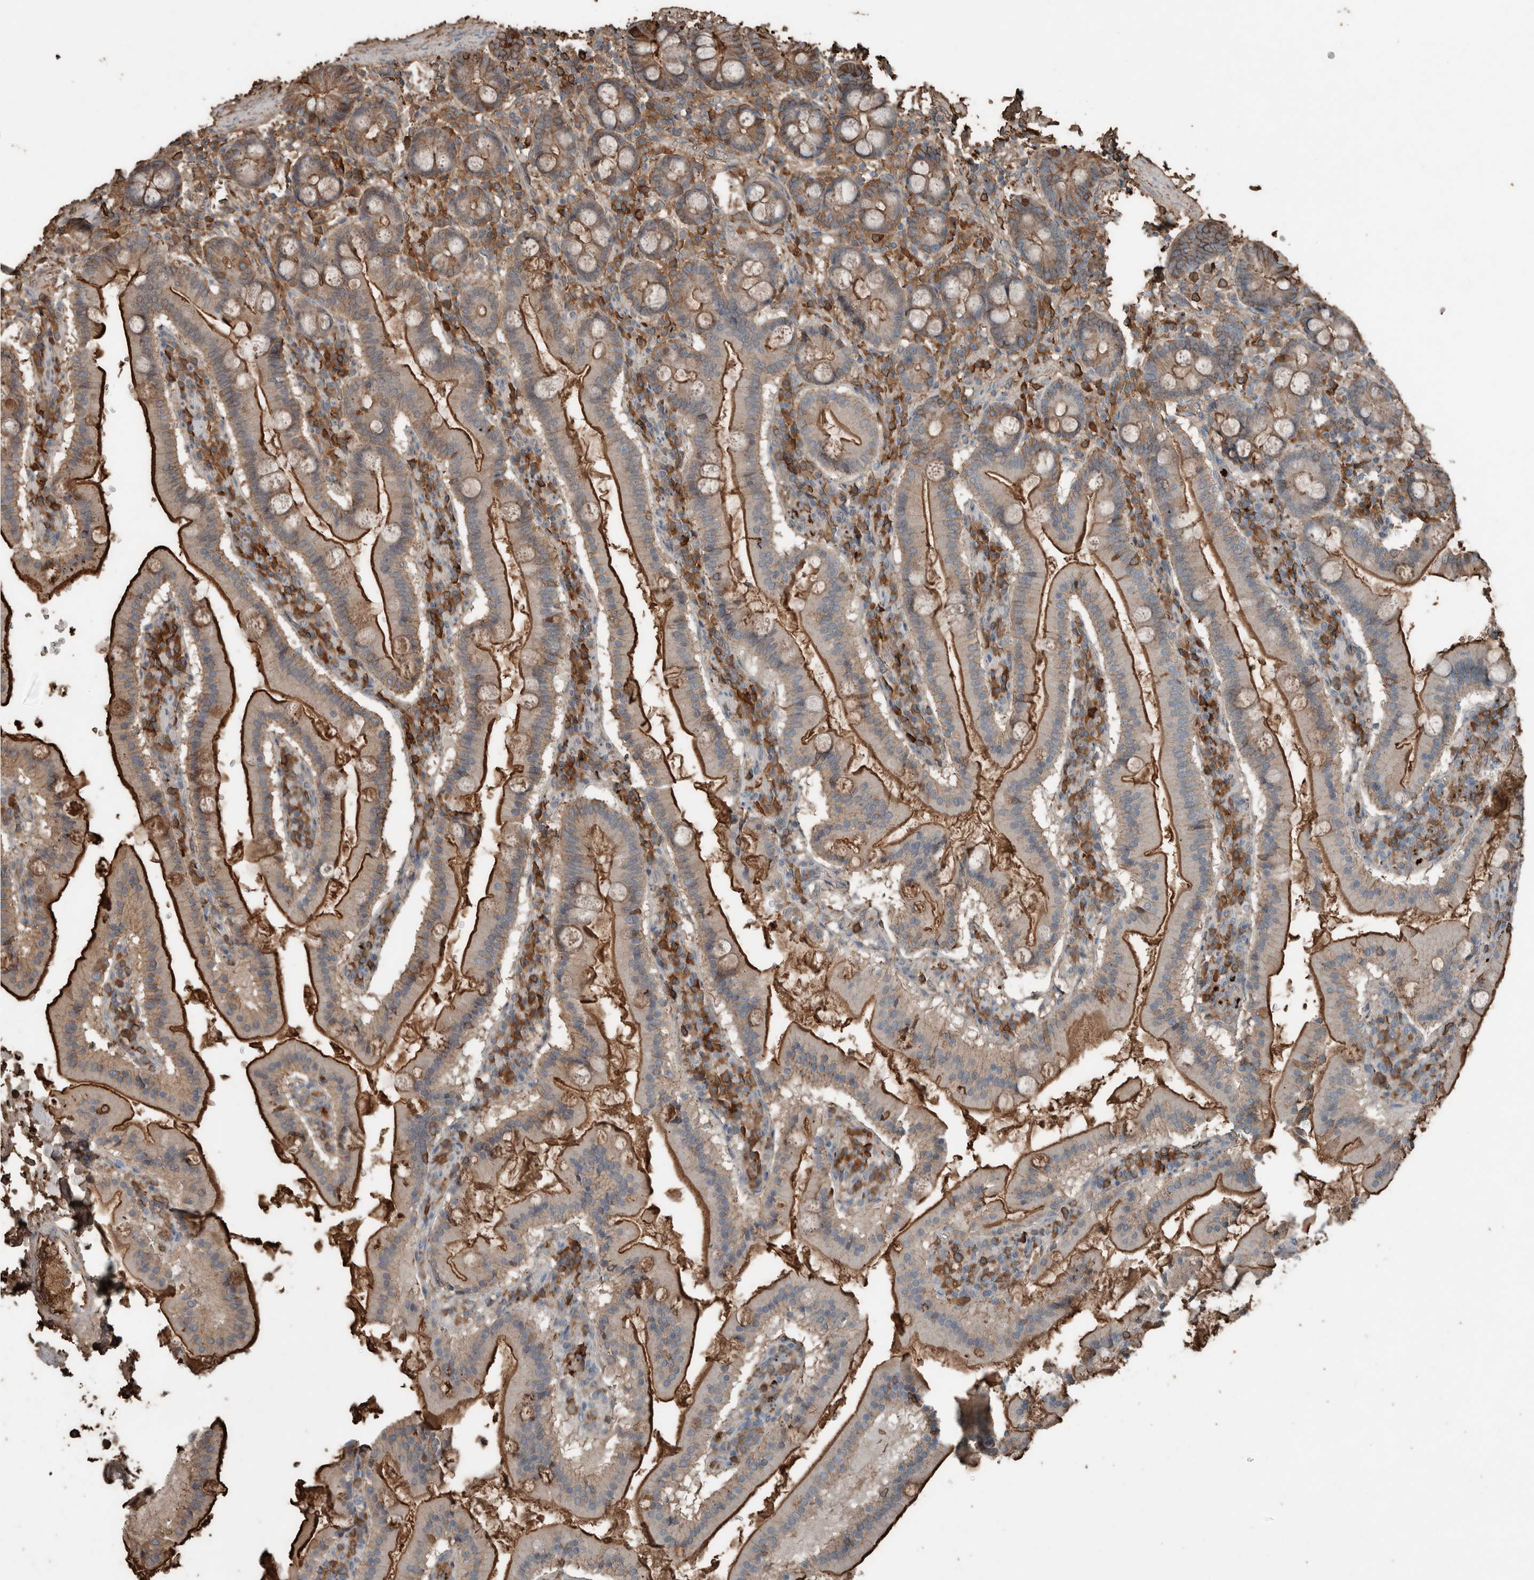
{"staining": {"intensity": "moderate", "quantity": ">75%", "location": "cytoplasmic/membranous"}, "tissue": "duodenum", "cell_type": "Glandular cells", "image_type": "normal", "snomed": [{"axis": "morphology", "description": "Normal tissue, NOS"}, {"axis": "morphology", "description": "Adenocarcinoma, NOS"}, {"axis": "topography", "description": "Pancreas"}, {"axis": "topography", "description": "Duodenum"}], "caption": "An immunohistochemistry (IHC) micrograph of normal tissue is shown. Protein staining in brown labels moderate cytoplasmic/membranous positivity in duodenum within glandular cells. The staining was performed using DAB, with brown indicating positive protein expression. Nuclei are stained blue with hematoxylin.", "gene": "USP34", "patient": {"sex": "male", "age": 50}}